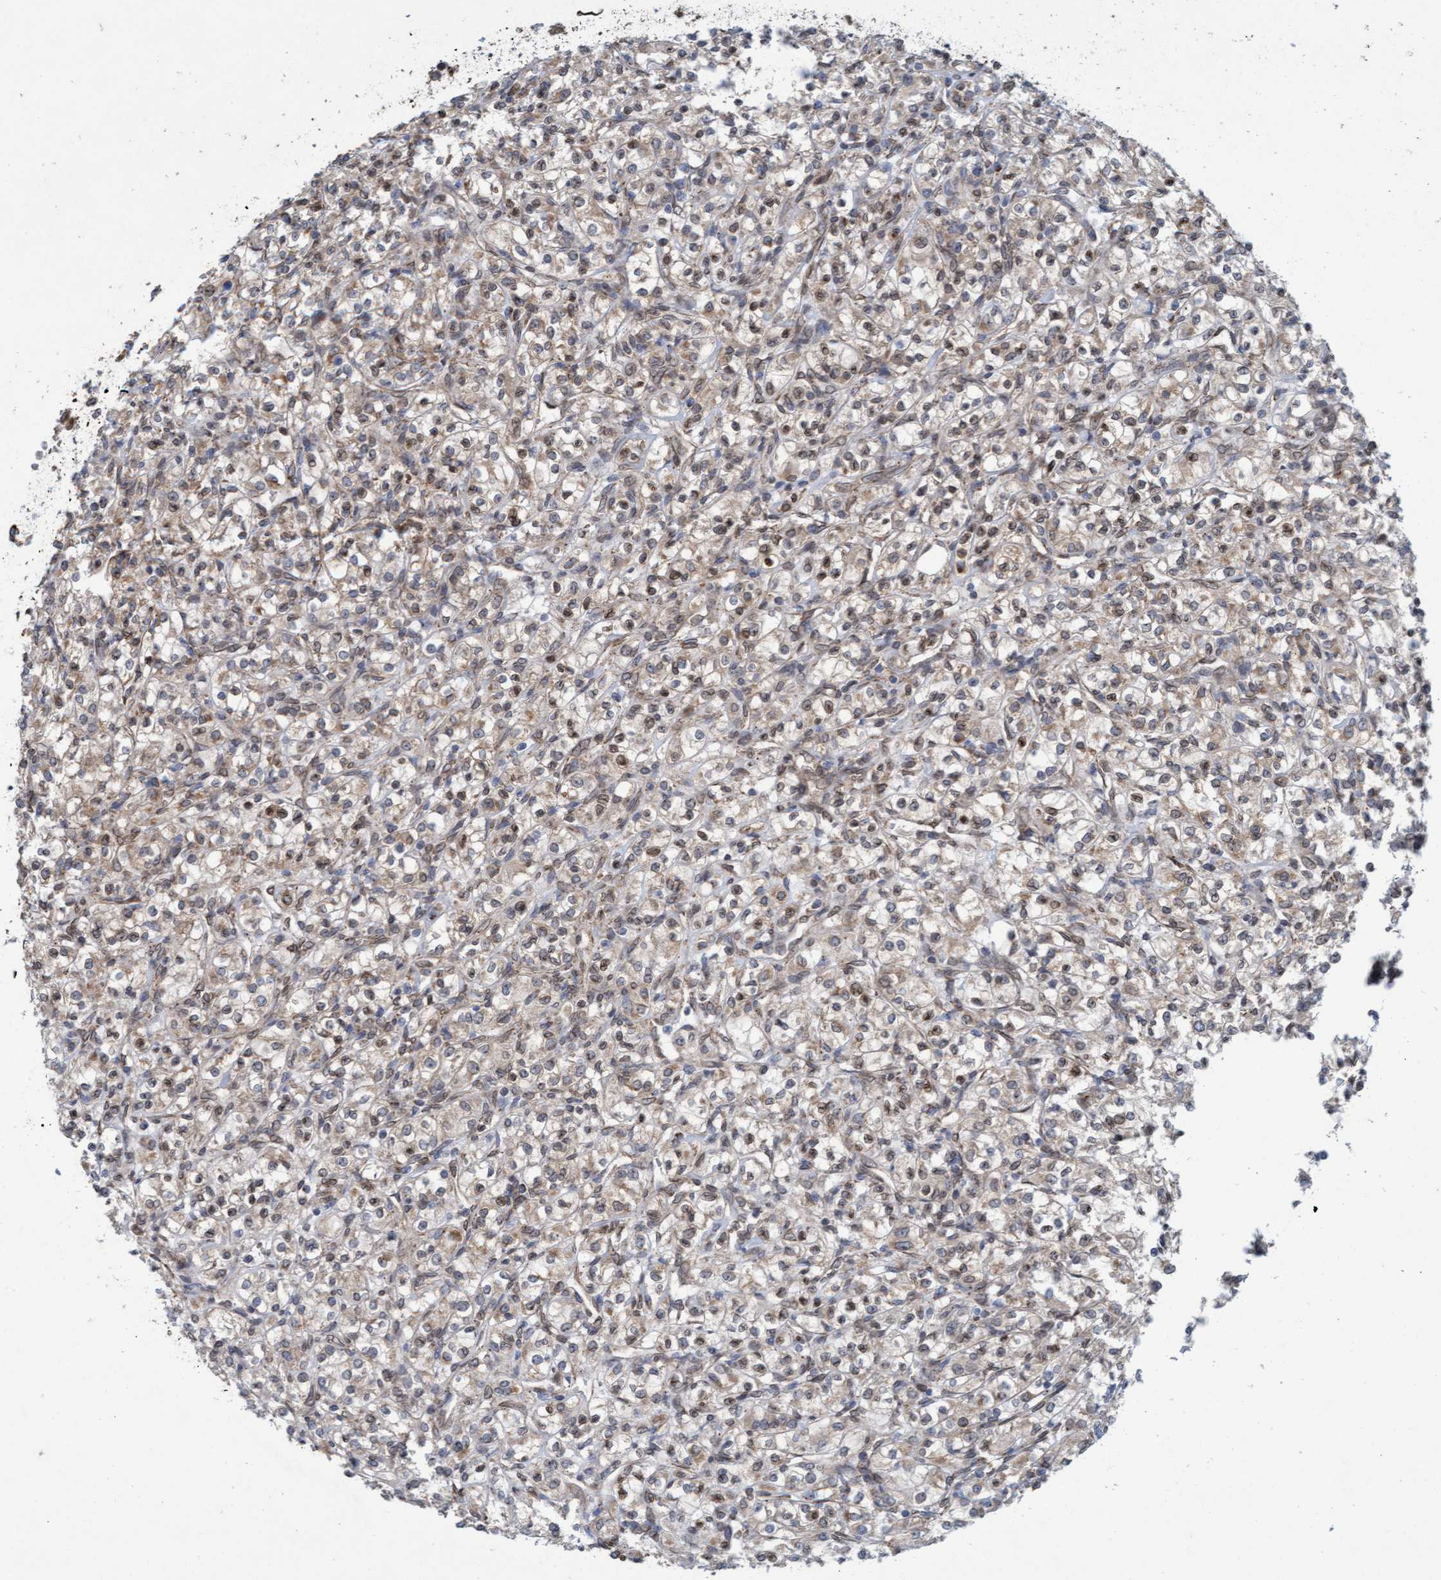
{"staining": {"intensity": "weak", "quantity": ">75%", "location": "cytoplasmic/membranous"}, "tissue": "renal cancer", "cell_type": "Tumor cells", "image_type": "cancer", "snomed": [{"axis": "morphology", "description": "Adenocarcinoma, NOS"}, {"axis": "topography", "description": "Kidney"}], "caption": "Renal cancer (adenocarcinoma) stained for a protein shows weak cytoplasmic/membranous positivity in tumor cells. (DAB IHC with brightfield microscopy, high magnification).", "gene": "MRPS23", "patient": {"sex": "male", "age": 77}}